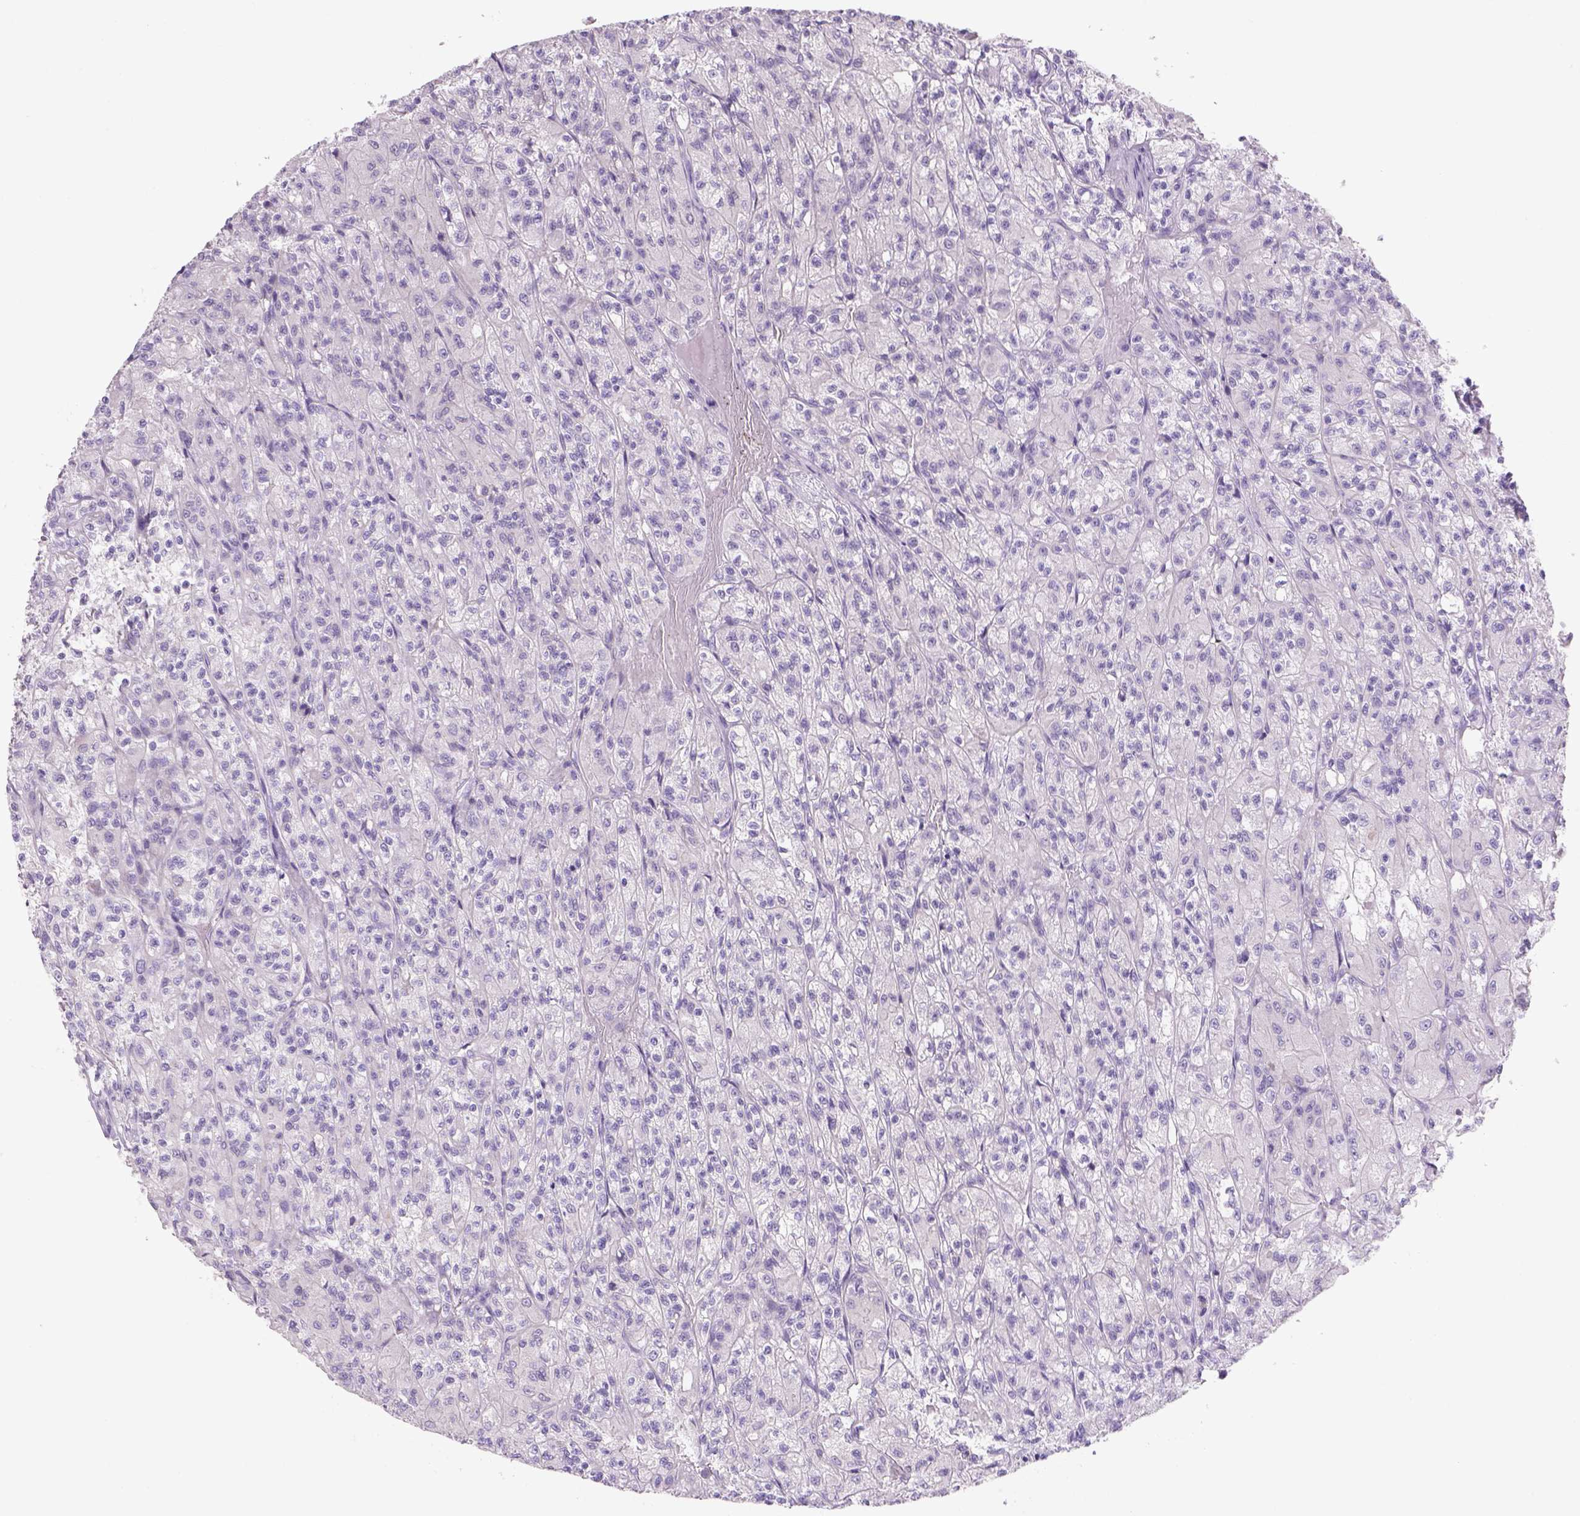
{"staining": {"intensity": "negative", "quantity": "none", "location": "none"}, "tissue": "renal cancer", "cell_type": "Tumor cells", "image_type": "cancer", "snomed": [{"axis": "morphology", "description": "Adenocarcinoma, NOS"}, {"axis": "topography", "description": "Kidney"}], "caption": "Tumor cells show no significant expression in adenocarcinoma (renal).", "gene": "TENM4", "patient": {"sex": "female", "age": 70}}